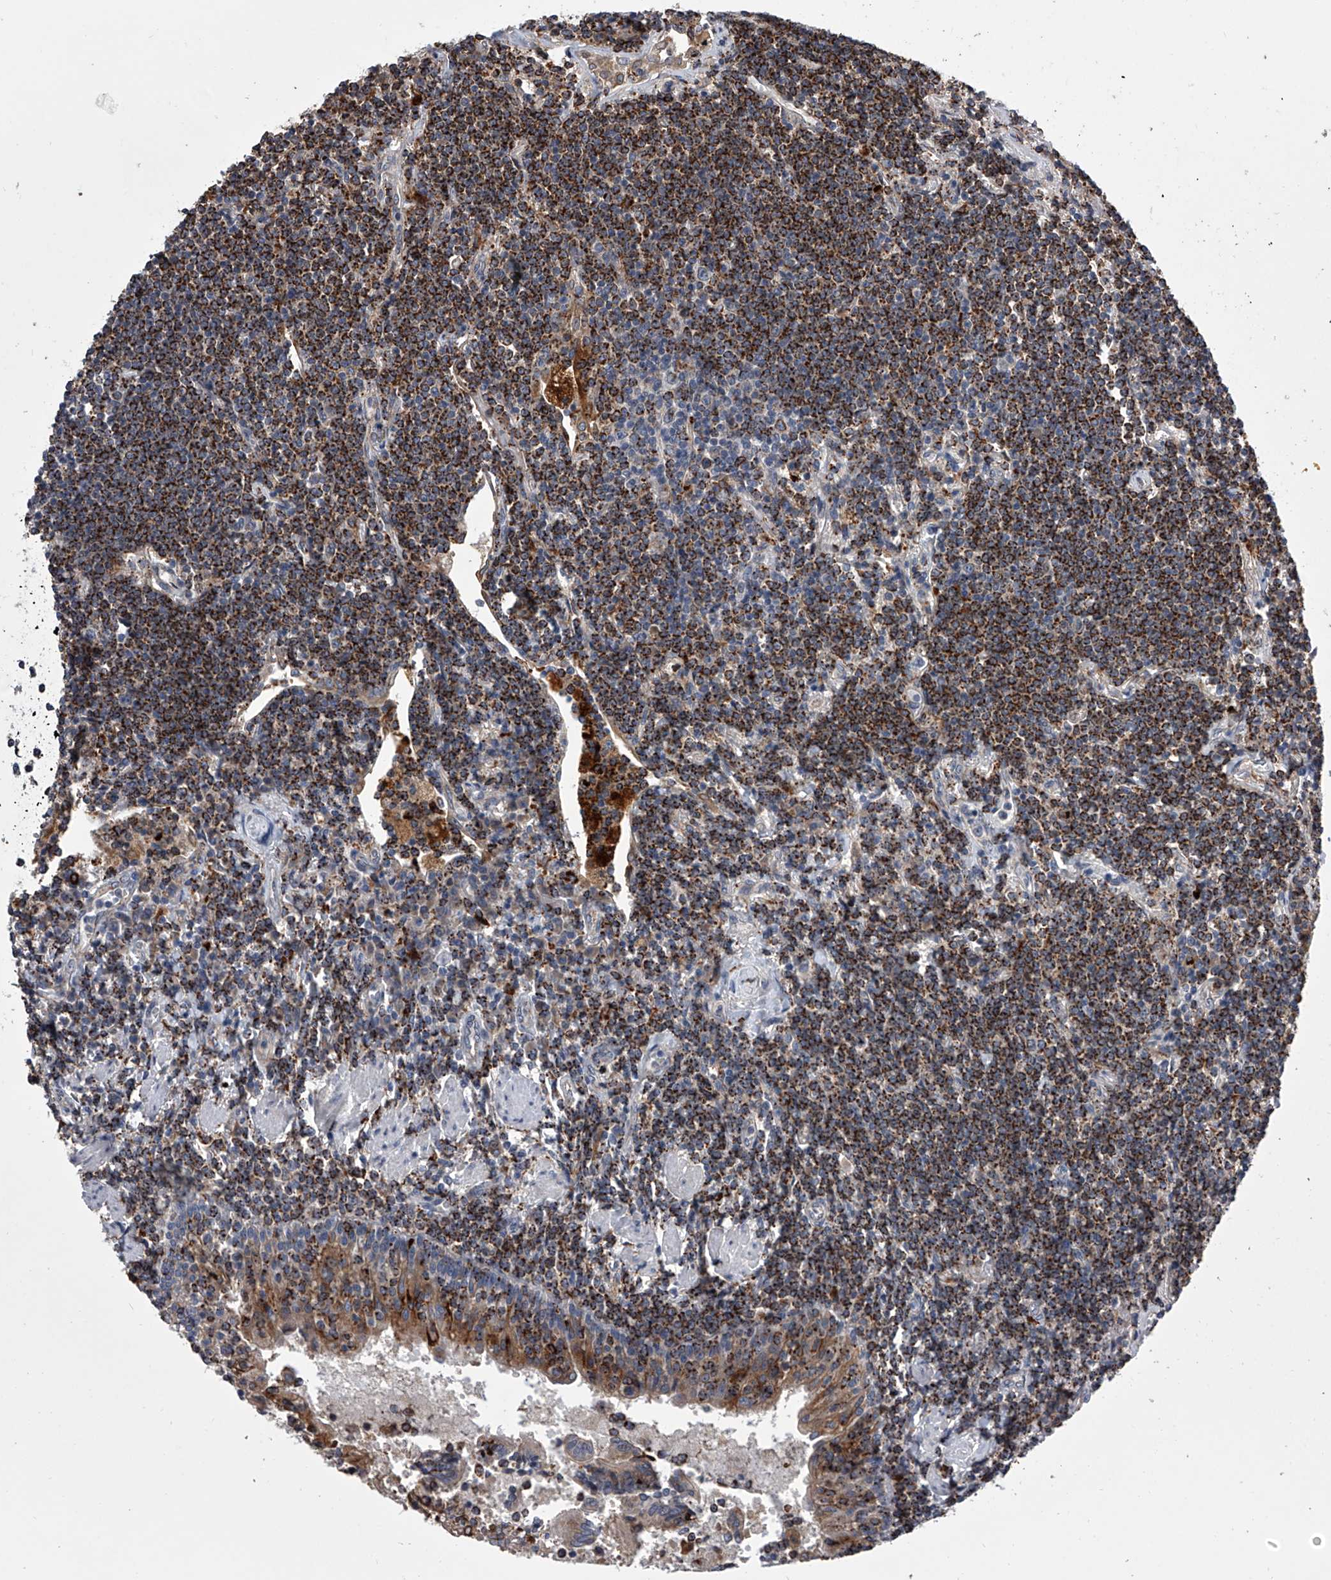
{"staining": {"intensity": "strong", "quantity": "25%-75%", "location": "cytoplasmic/membranous"}, "tissue": "lymphoma", "cell_type": "Tumor cells", "image_type": "cancer", "snomed": [{"axis": "morphology", "description": "Malignant lymphoma, non-Hodgkin's type, Low grade"}, {"axis": "topography", "description": "Lung"}], "caption": "Lymphoma tissue demonstrates strong cytoplasmic/membranous positivity in approximately 25%-75% of tumor cells", "gene": "TRIM8", "patient": {"sex": "female", "age": 71}}